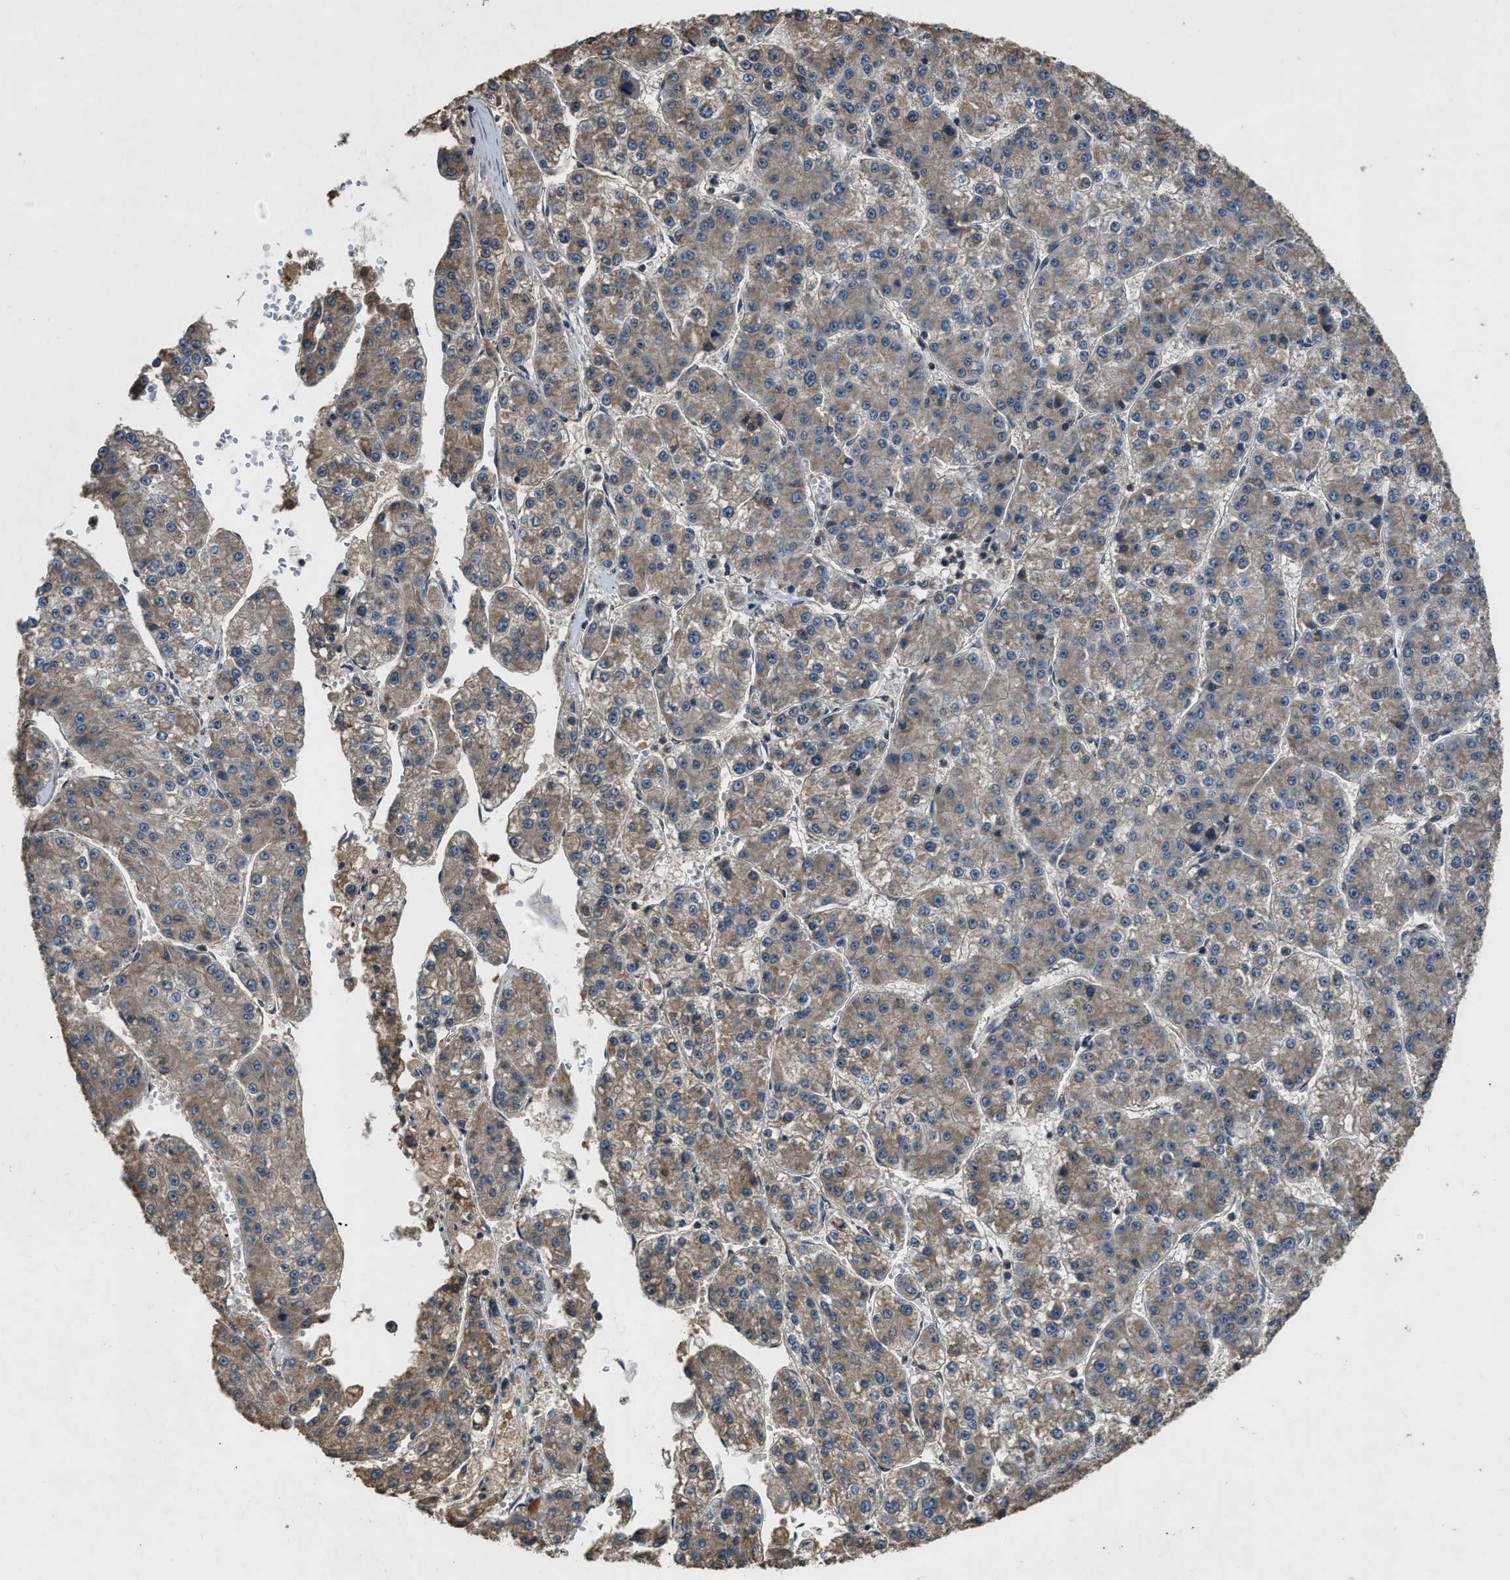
{"staining": {"intensity": "weak", "quantity": ">75%", "location": "cytoplasmic/membranous"}, "tissue": "liver cancer", "cell_type": "Tumor cells", "image_type": "cancer", "snomed": [{"axis": "morphology", "description": "Carcinoma, Hepatocellular, NOS"}, {"axis": "topography", "description": "Liver"}], "caption": "The immunohistochemical stain shows weak cytoplasmic/membranous expression in tumor cells of liver cancer tissue.", "gene": "DENND6B", "patient": {"sex": "female", "age": 73}}